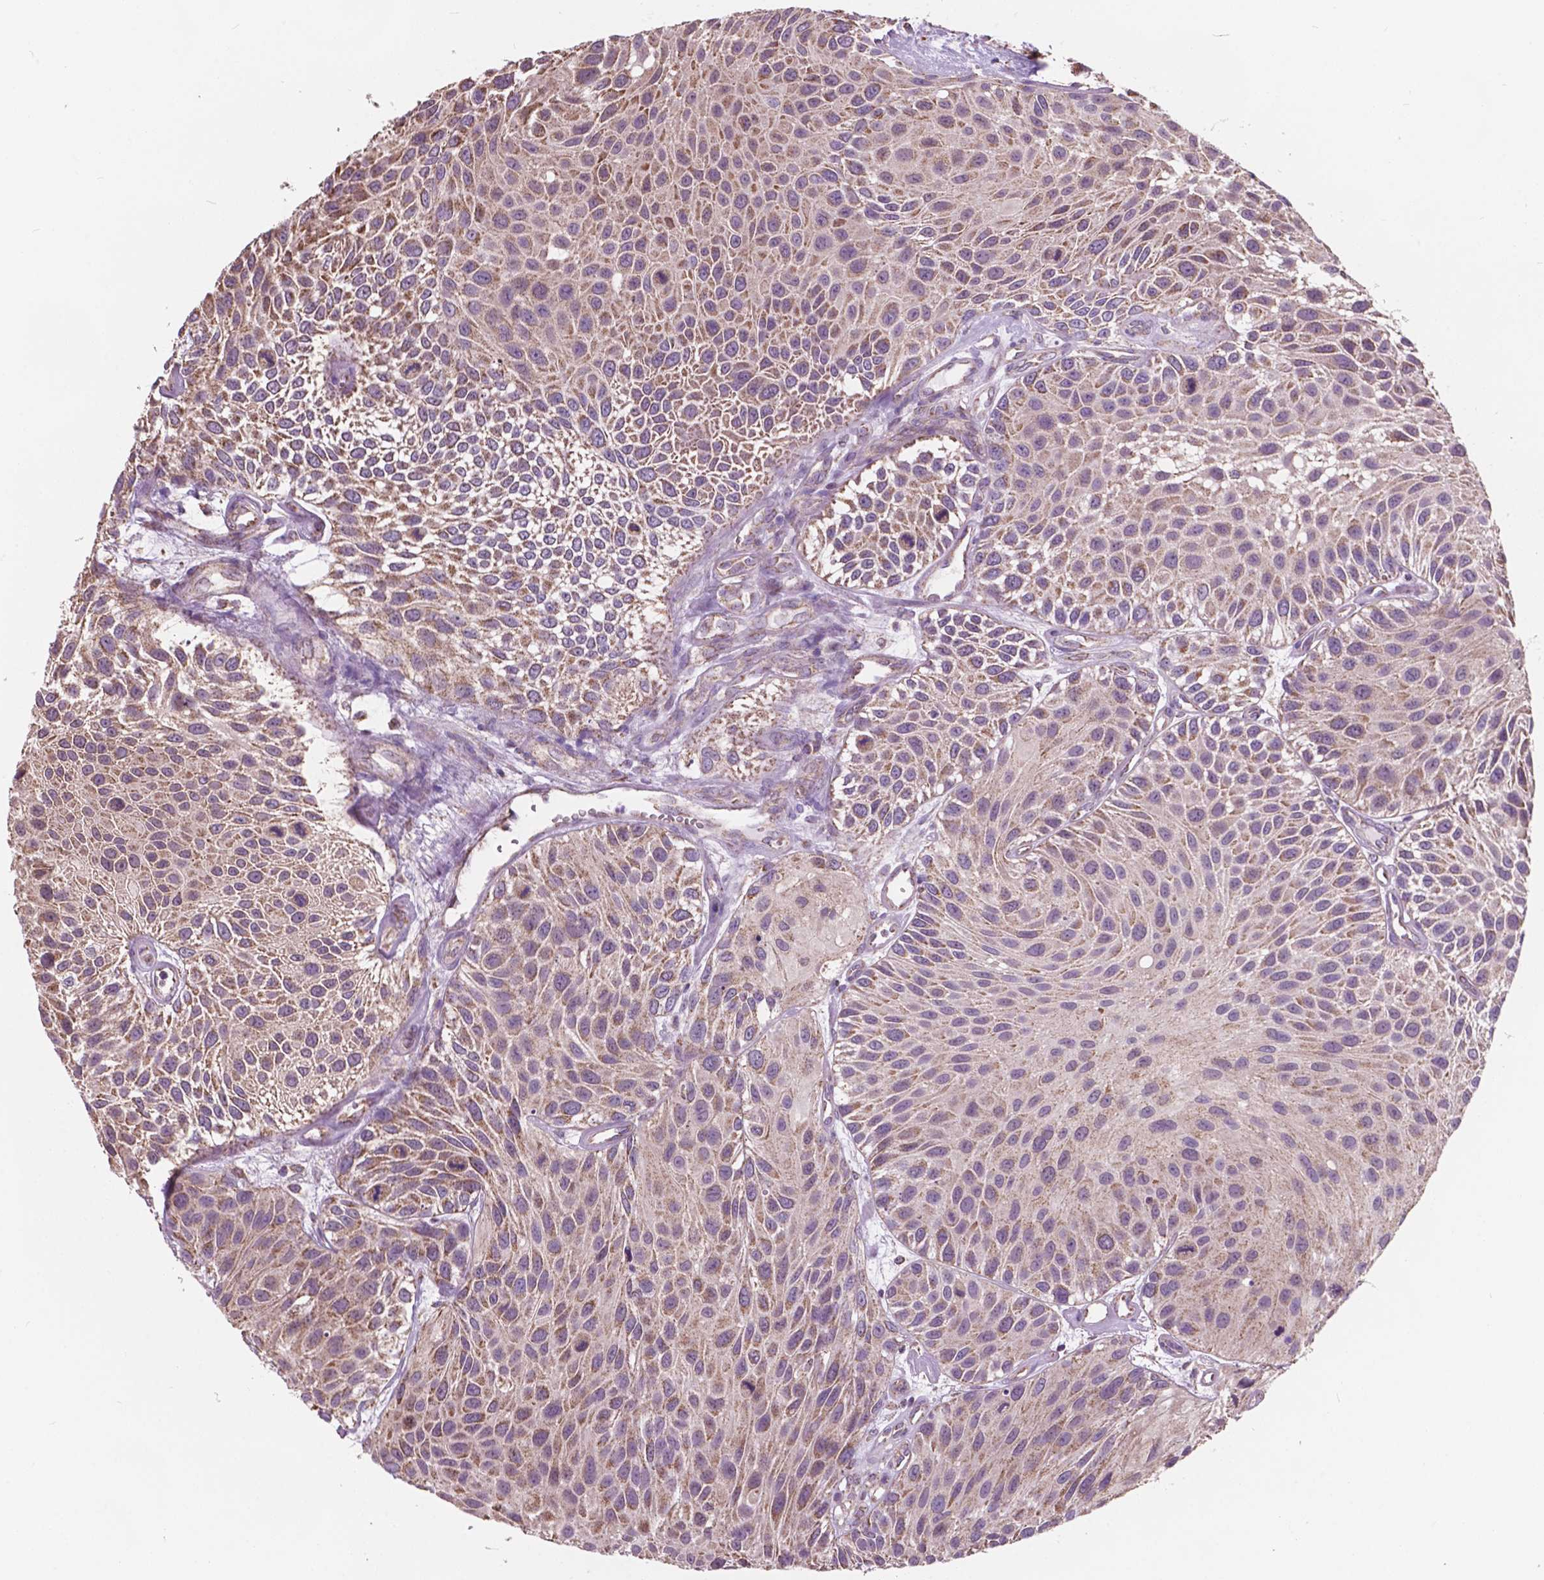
{"staining": {"intensity": "weak", "quantity": ">75%", "location": "cytoplasmic/membranous"}, "tissue": "urothelial cancer", "cell_type": "Tumor cells", "image_type": "cancer", "snomed": [{"axis": "morphology", "description": "Urothelial carcinoma, Low grade"}, {"axis": "topography", "description": "Urinary bladder"}], "caption": "Immunohistochemical staining of human urothelial carcinoma (low-grade) shows low levels of weak cytoplasmic/membranous staining in approximately >75% of tumor cells. (DAB = brown stain, brightfield microscopy at high magnification).", "gene": "SCOC", "patient": {"sex": "female", "age": 87}}